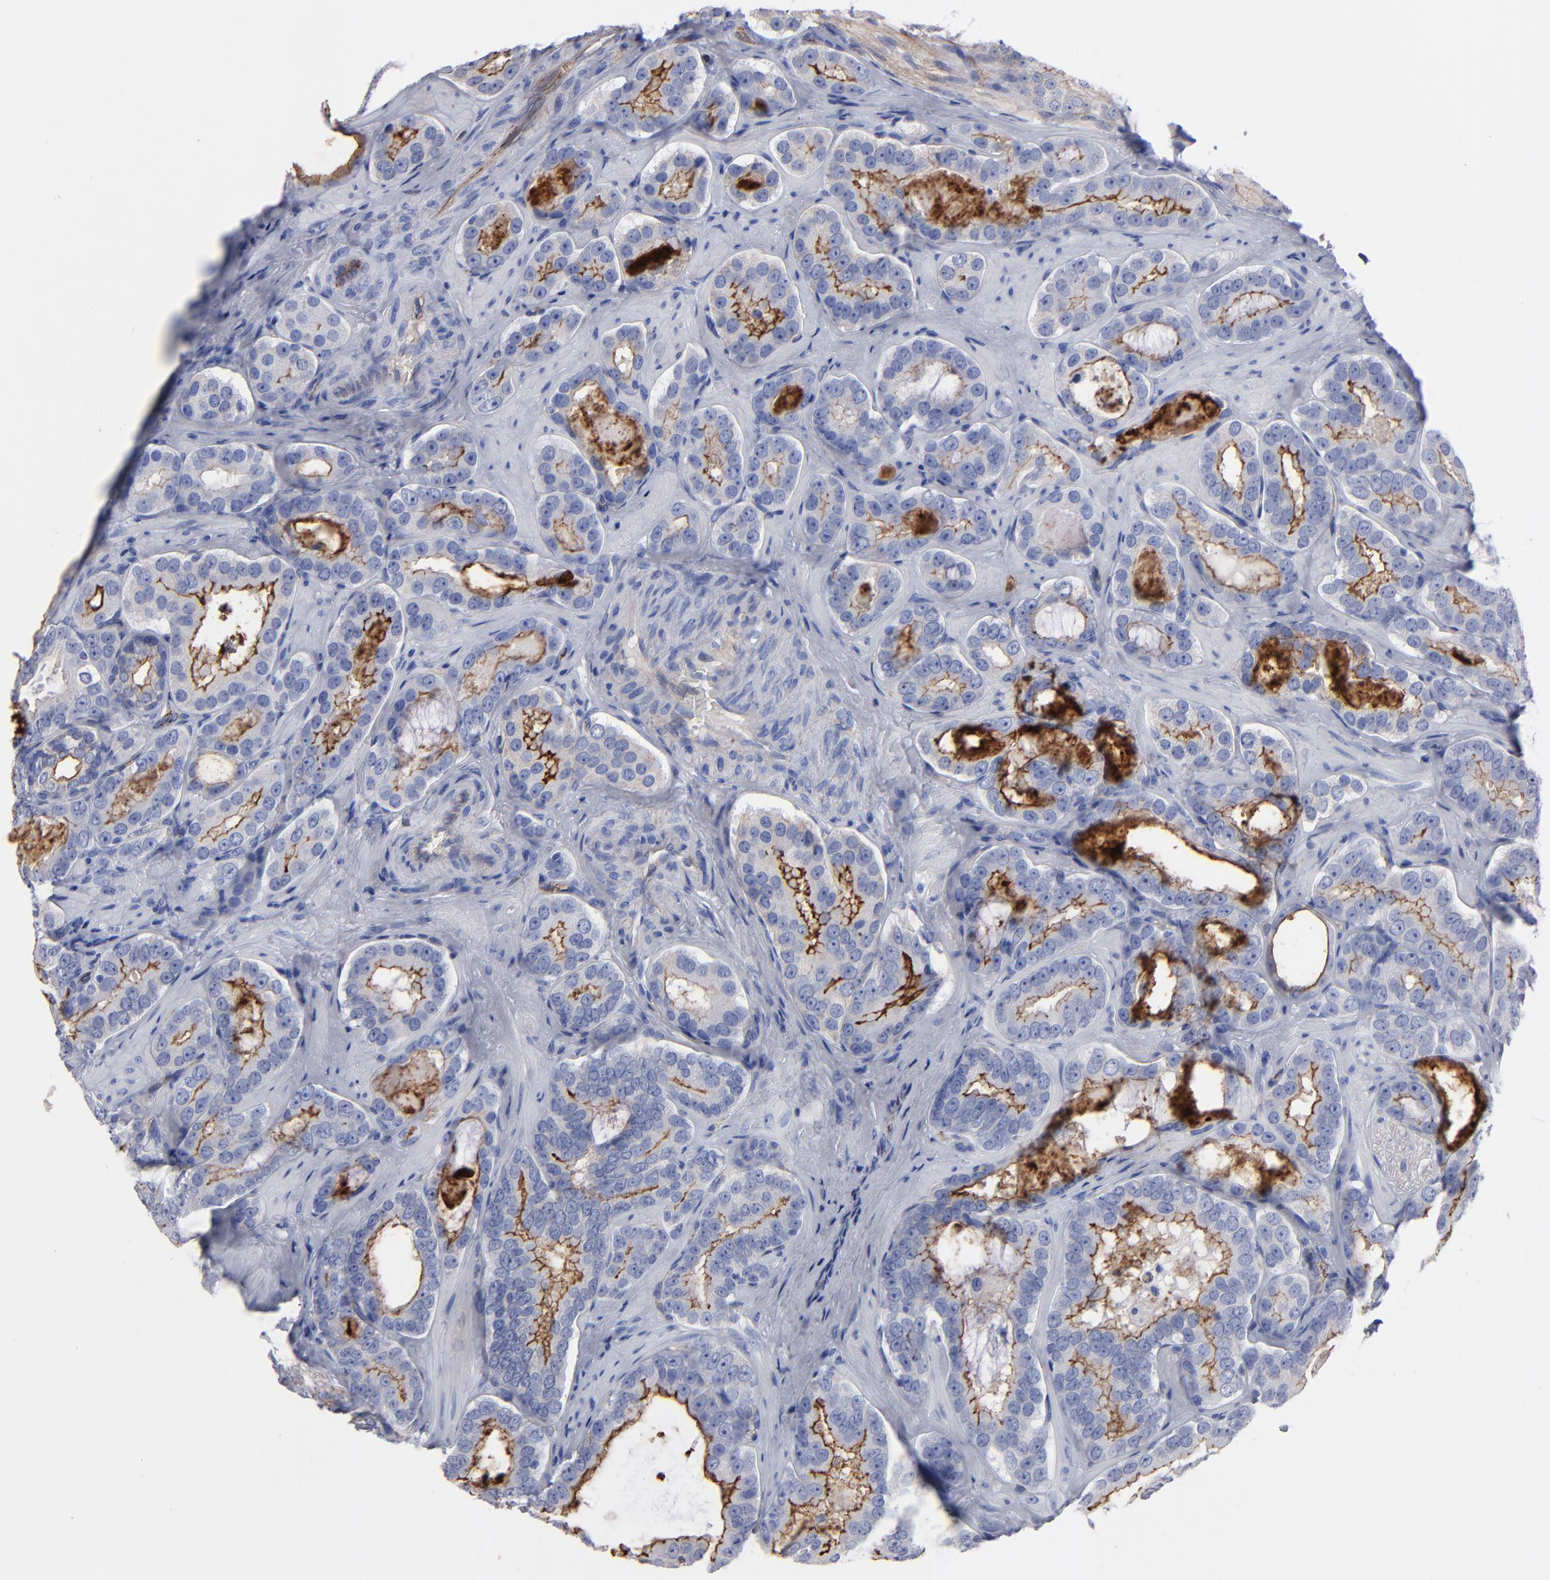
{"staining": {"intensity": "moderate", "quantity": "25%-75%", "location": "cytoplasmic/membranous"}, "tissue": "prostate cancer", "cell_type": "Tumor cells", "image_type": "cancer", "snomed": [{"axis": "morphology", "description": "Adenocarcinoma, Low grade"}, {"axis": "topography", "description": "Prostate"}], "caption": "Tumor cells show medium levels of moderate cytoplasmic/membranous positivity in approximately 25%-75% of cells in prostate cancer. (Stains: DAB in brown, nuclei in blue, Microscopy: brightfield microscopy at high magnification).", "gene": "TM4SF1", "patient": {"sex": "male", "age": 59}}